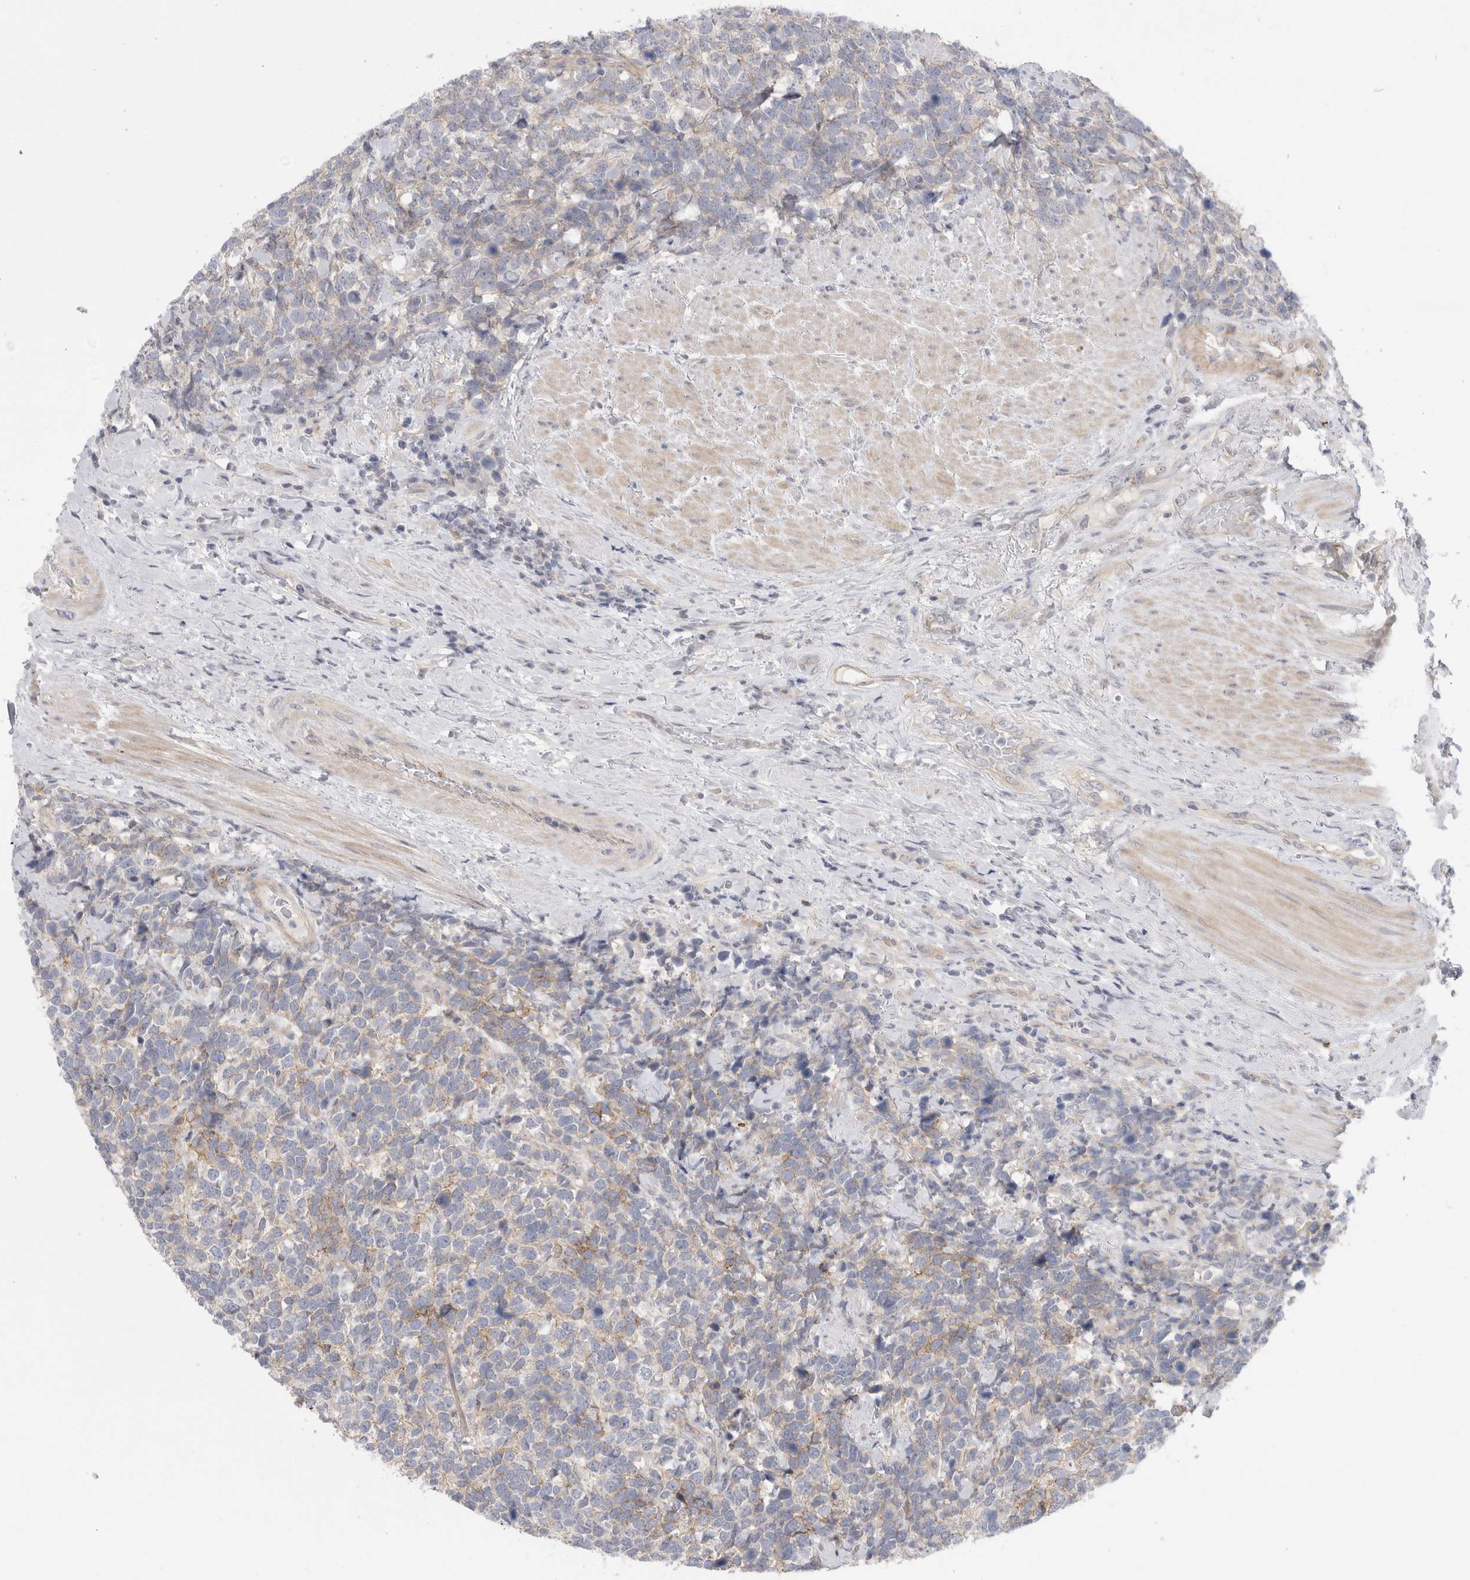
{"staining": {"intensity": "weak", "quantity": "25%-75%", "location": "cytoplasmic/membranous"}, "tissue": "urothelial cancer", "cell_type": "Tumor cells", "image_type": "cancer", "snomed": [{"axis": "morphology", "description": "Urothelial carcinoma, High grade"}, {"axis": "topography", "description": "Urinary bladder"}], "caption": "This is a histology image of immunohistochemistry staining of urothelial carcinoma (high-grade), which shows weak staining in the cytoplasmic/membranous of tumor cells.", "gene": "VANGL1", "patient": {"sex": "female", "age": 82}}